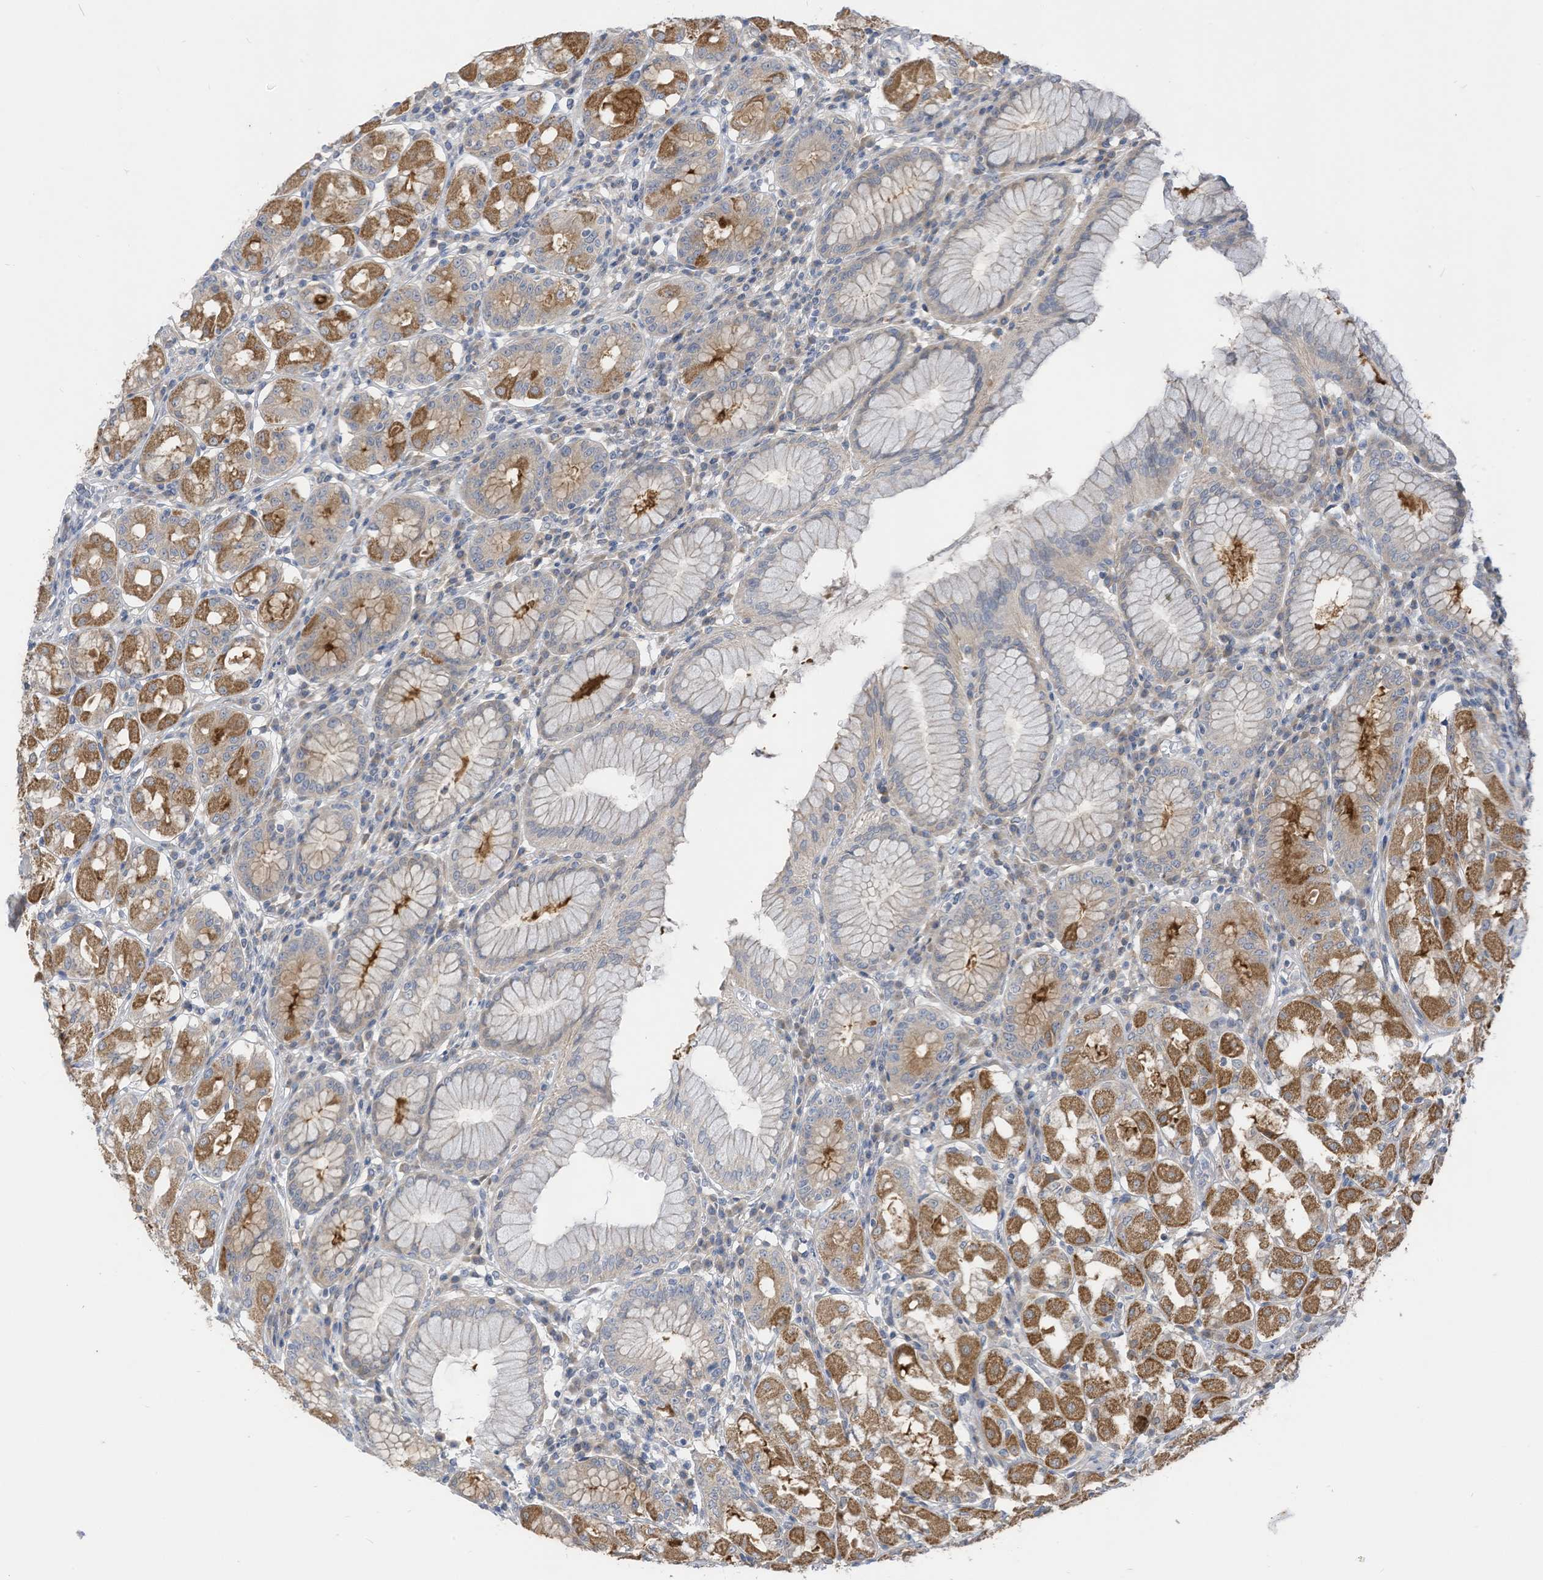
{"staining": {"intensity": "moderate", "quantity": "25%-75%", "location": "cytoplasmic/membranous"}, "tissue": "stomach", "cell_type": "Glandular cells", "image_type": "normal", "snomed": [{"axis": "morphology", "description": "Normal tissue, NOS"}, {"axis": "topography", "description": "Stomach"}, {"axis": "topography", "description": "Stomach, lower"}], "caption": "Immunohistochemical staining of unremarkable human stomach displays moderate cytoplasmic/membranous protein staining in about 25%-75% of glandular cells. The staining is performed using DAB (3,3'-diaminobenzidine) brown chromogen to label protein expression. The nuclei are counter-stained blue using hematoxylin.", "gene": "LDAH", "patient": {"sex": "female", "age": 56}}